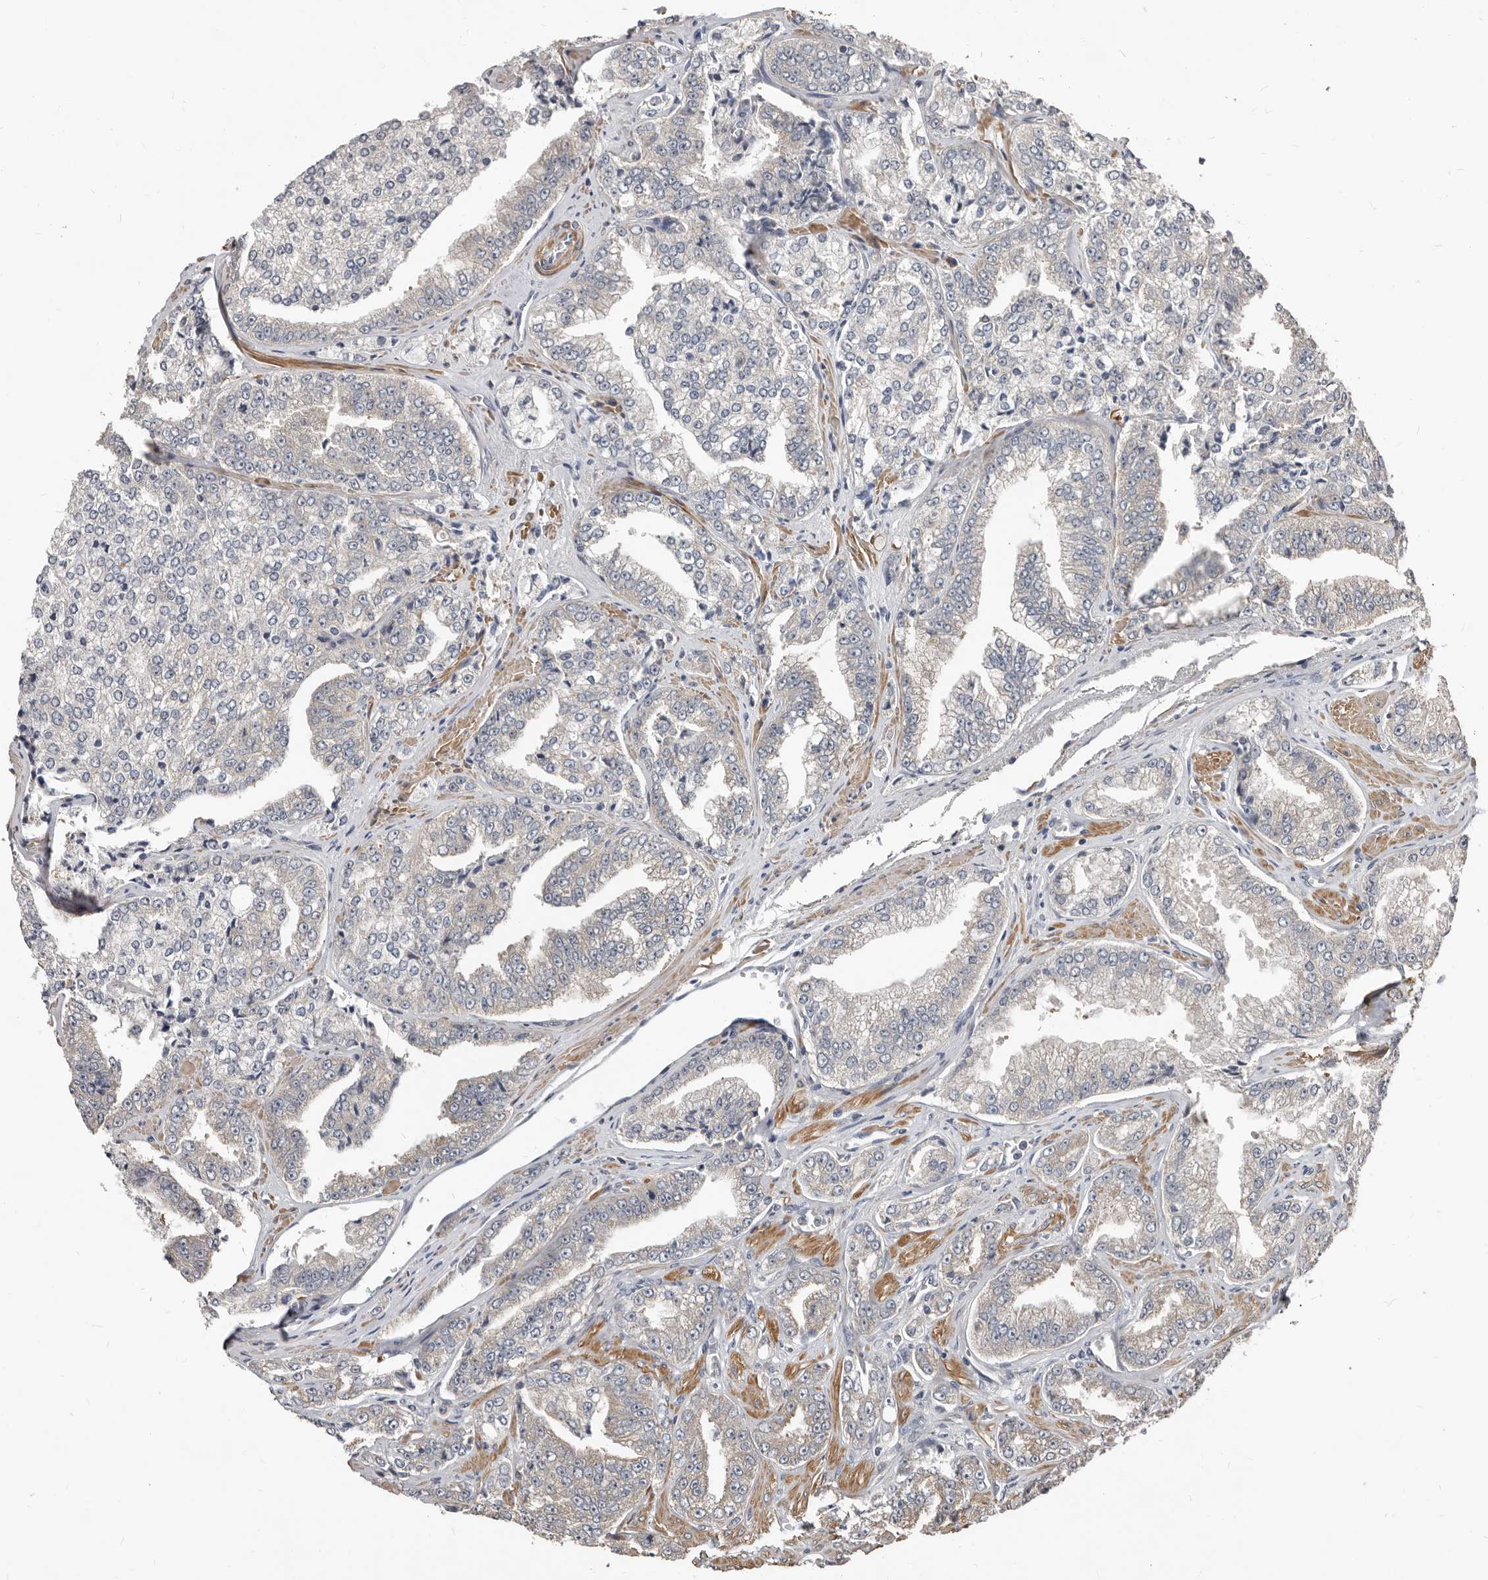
{"staining": {"intensity": "negative", "quantity": "none", "location": "none"}, "tissue": "prostate cancer", "cell_type": "Tumor cells", "image_type": "cancer", "snomed": [{"axis": "morphology", "description": "Adenocarcinoma, High grade"}, {"axis": "topography", "description": "Prostate"}], "caption": "Immunohistochemical staining of human prostate adenocarcinoma (high-grade) reveals no significant staining in tumor cells.", "gene": "AKNAD1", "patient": {"sex": "male", "age": 71}}